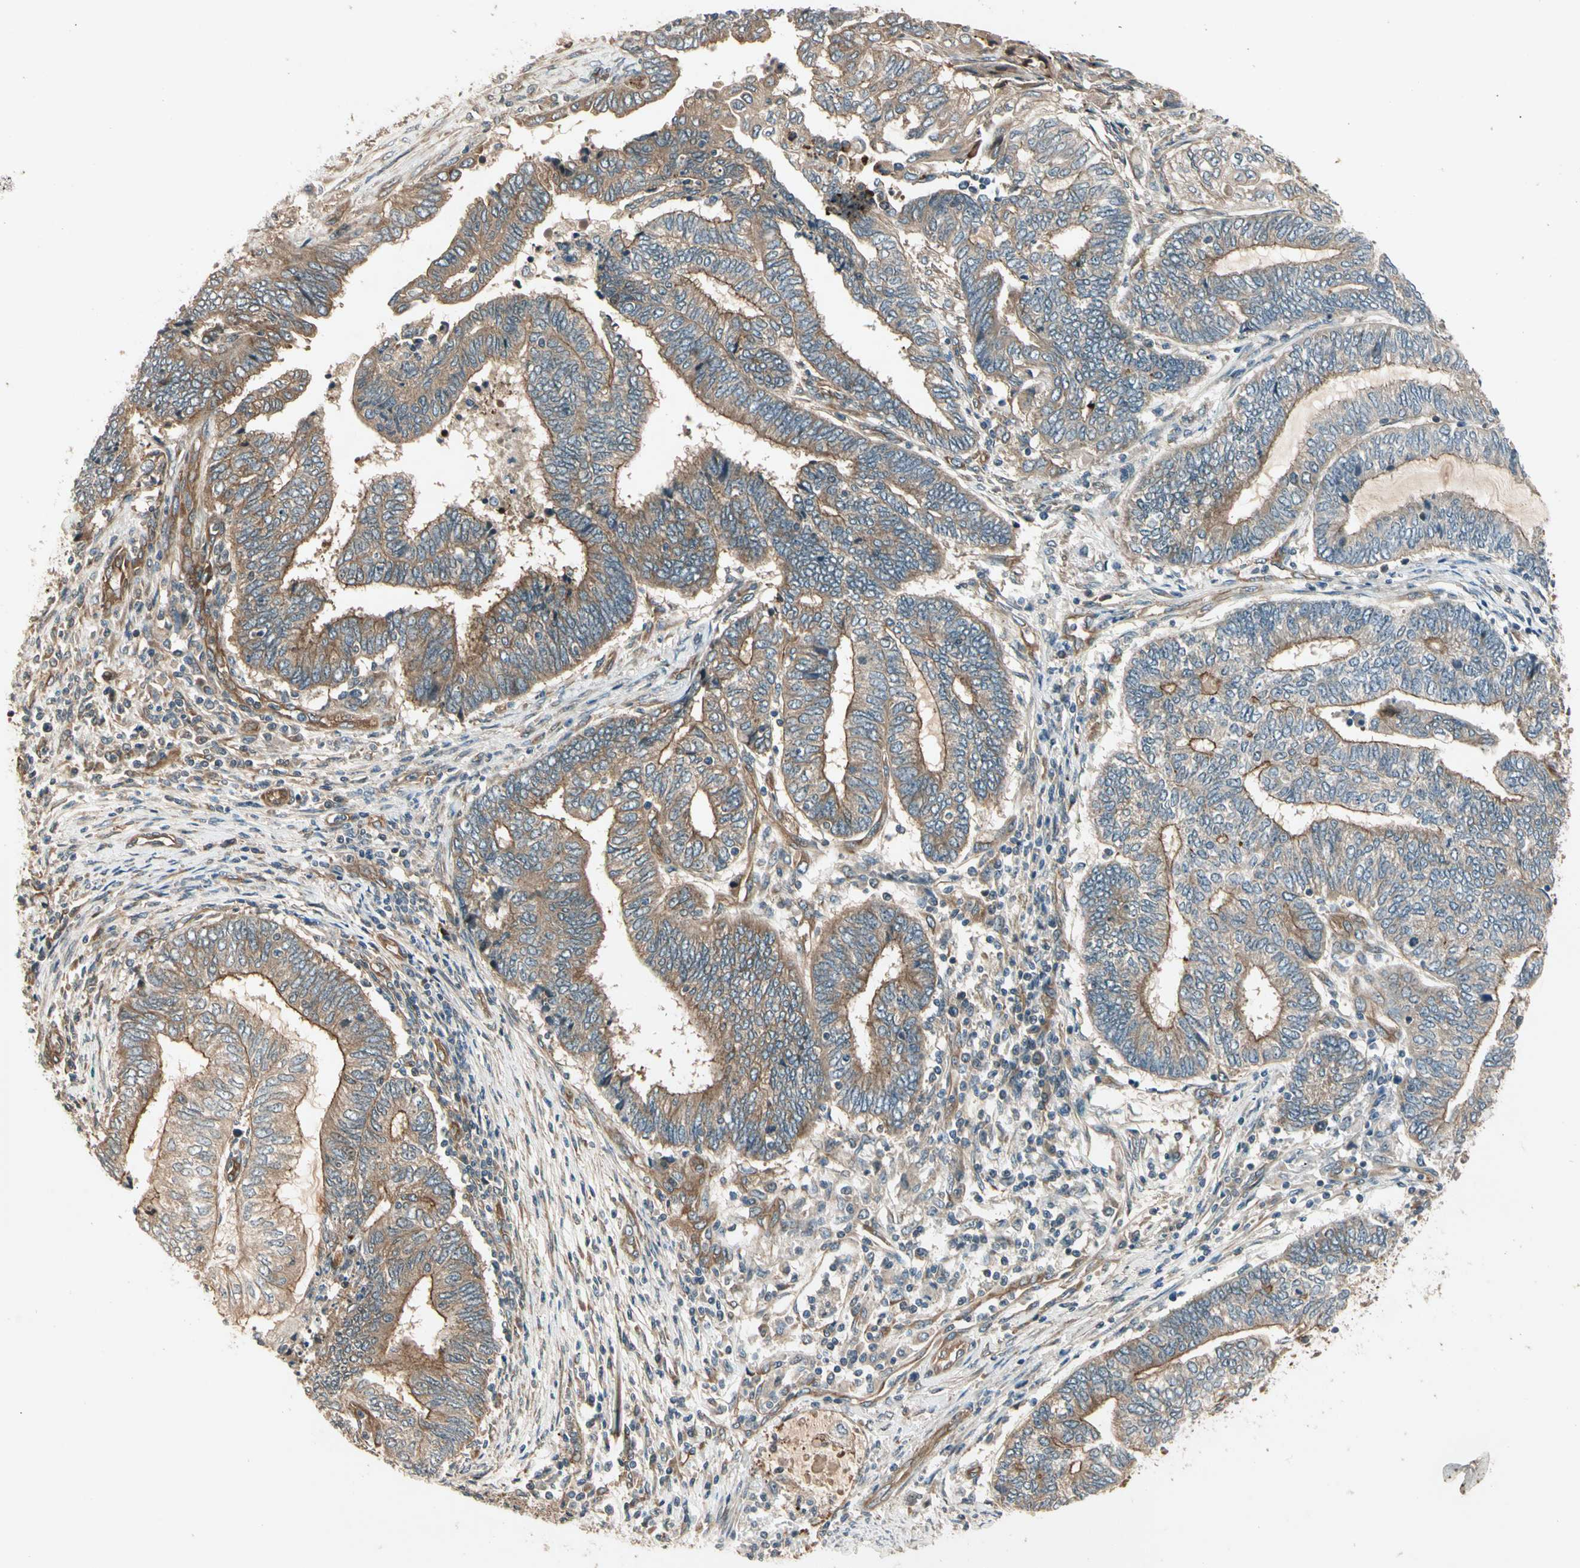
{"staining": {"intensity": "moderate", "quantity": "25%-75%", "location": "cytoplasmic/membranous"}, "tissue": "endometrial cancer", "cell_type": "Tumor cells", "image_type": "cancer", "snomed": [{"axis": "morphology", "description": "Adenocarcinoma, NOS"}, {"axis": "topography", "description": "Uterus"}, {"axis": "topography", "description": "Endometrium"}], "caption": "Immunohistochemical staining of endometrial adenocarcinoma shows medium levels of moderate cytoplasmic/membranous protein staining in approximately 25%-75% of tumor cells. (DAB = brown stain, brightfield microscopy at high magnification).", "gene": "ROCK2", "patient": {"sex": "female", "age": 70}}